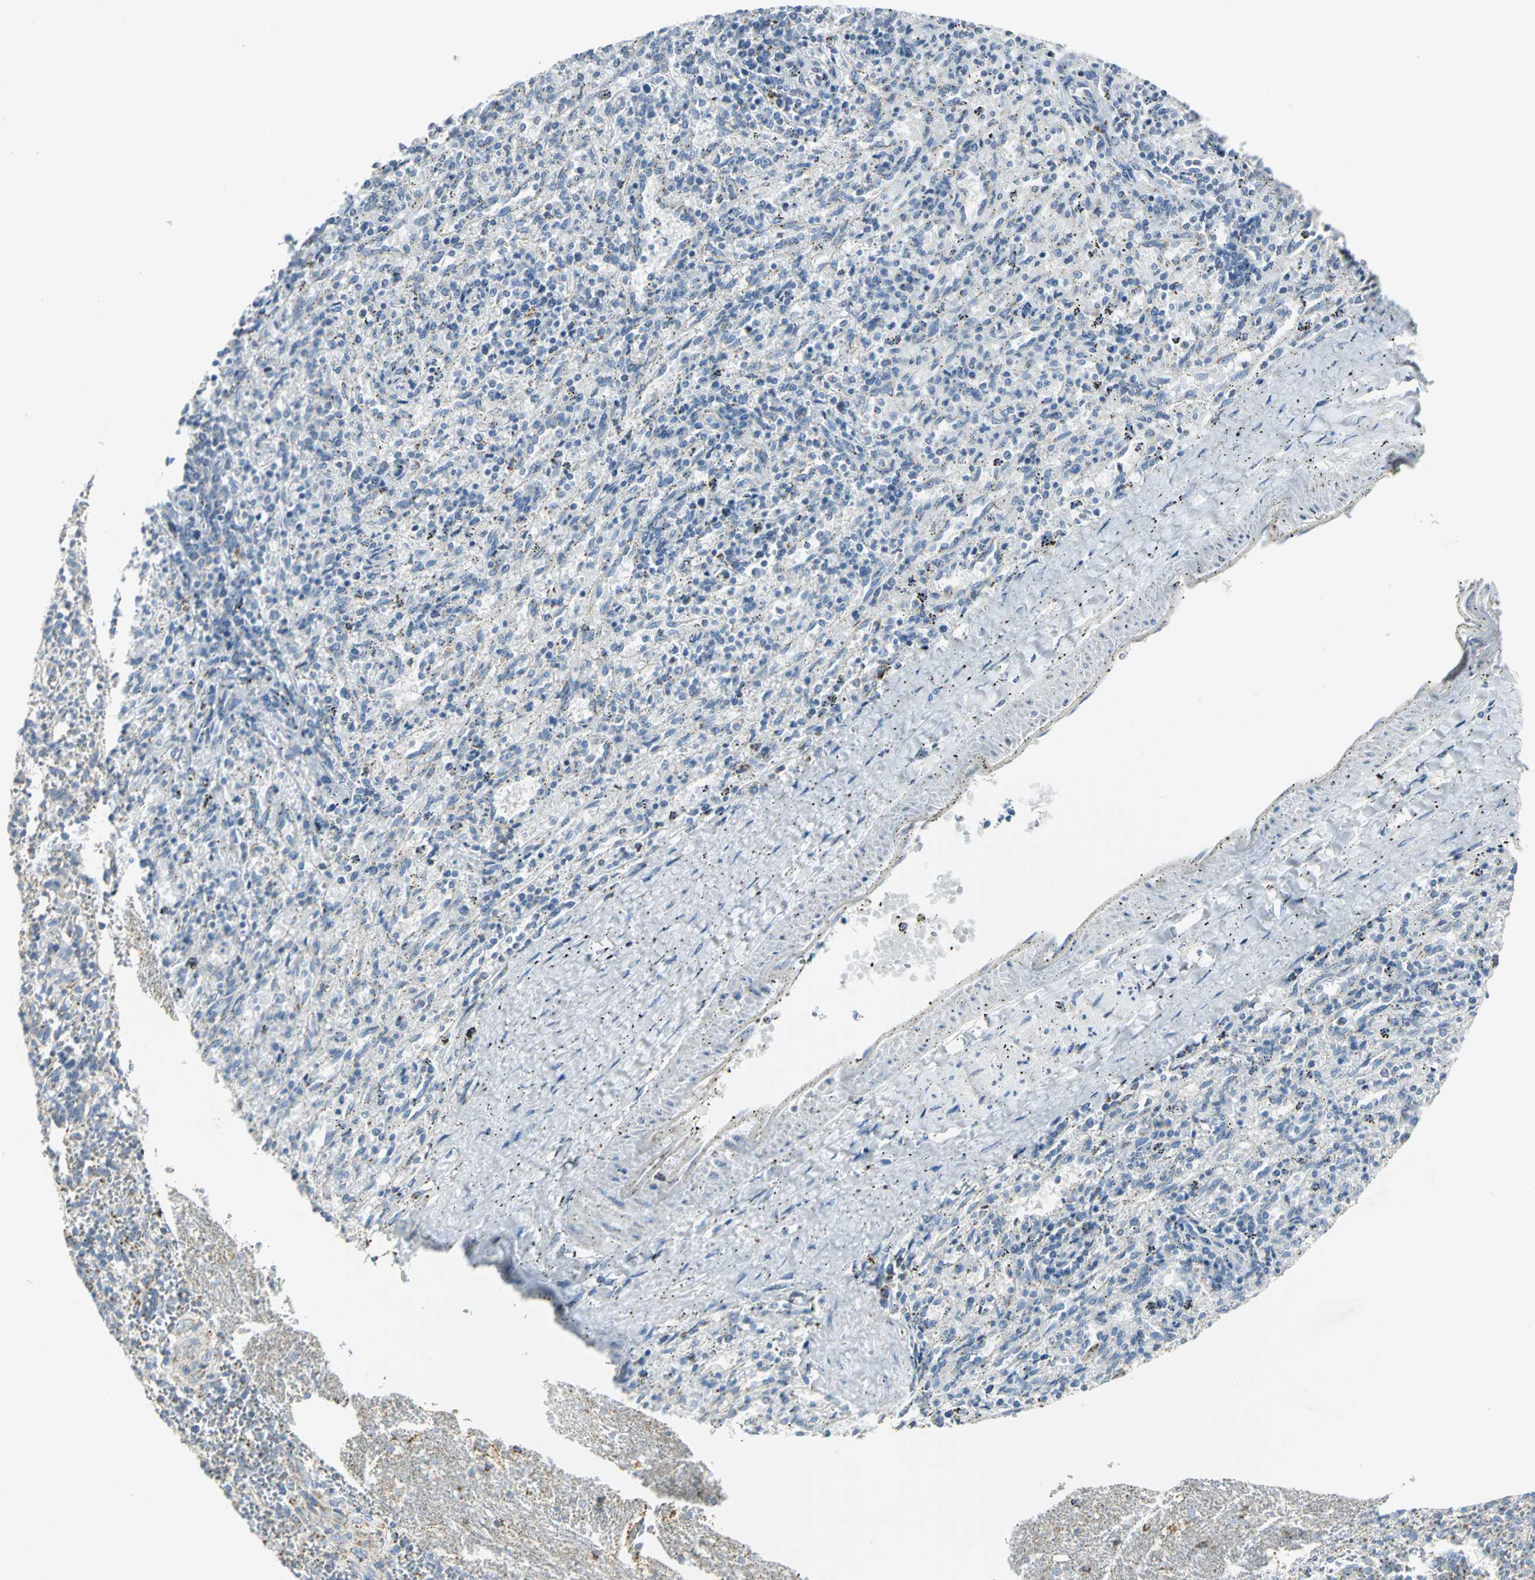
{"staining": {"intensity": "moderate", "quantity": "<25%", "location": "cytoplasmic/membranous"}, "tissue": "spleen", "cell_type": "Cells in red pulp", "image_type": "normal", "snomed": [{"axis": "morphology", "description": "Normal tissue, NOS"}, {"axis": "topography", "description": "Spleen"}], "caption": "High-magnification brightfield microscopy of normal spleen stained with DAB (brown) and counterstained with hematoxylin (blue). cells in red pulp exhibit moderate cytoplasmic/membranous positivity is seen in approximately<25% of cells.", "gene": "NTRK1", "patient": {"sex": "female", "age": 10}}